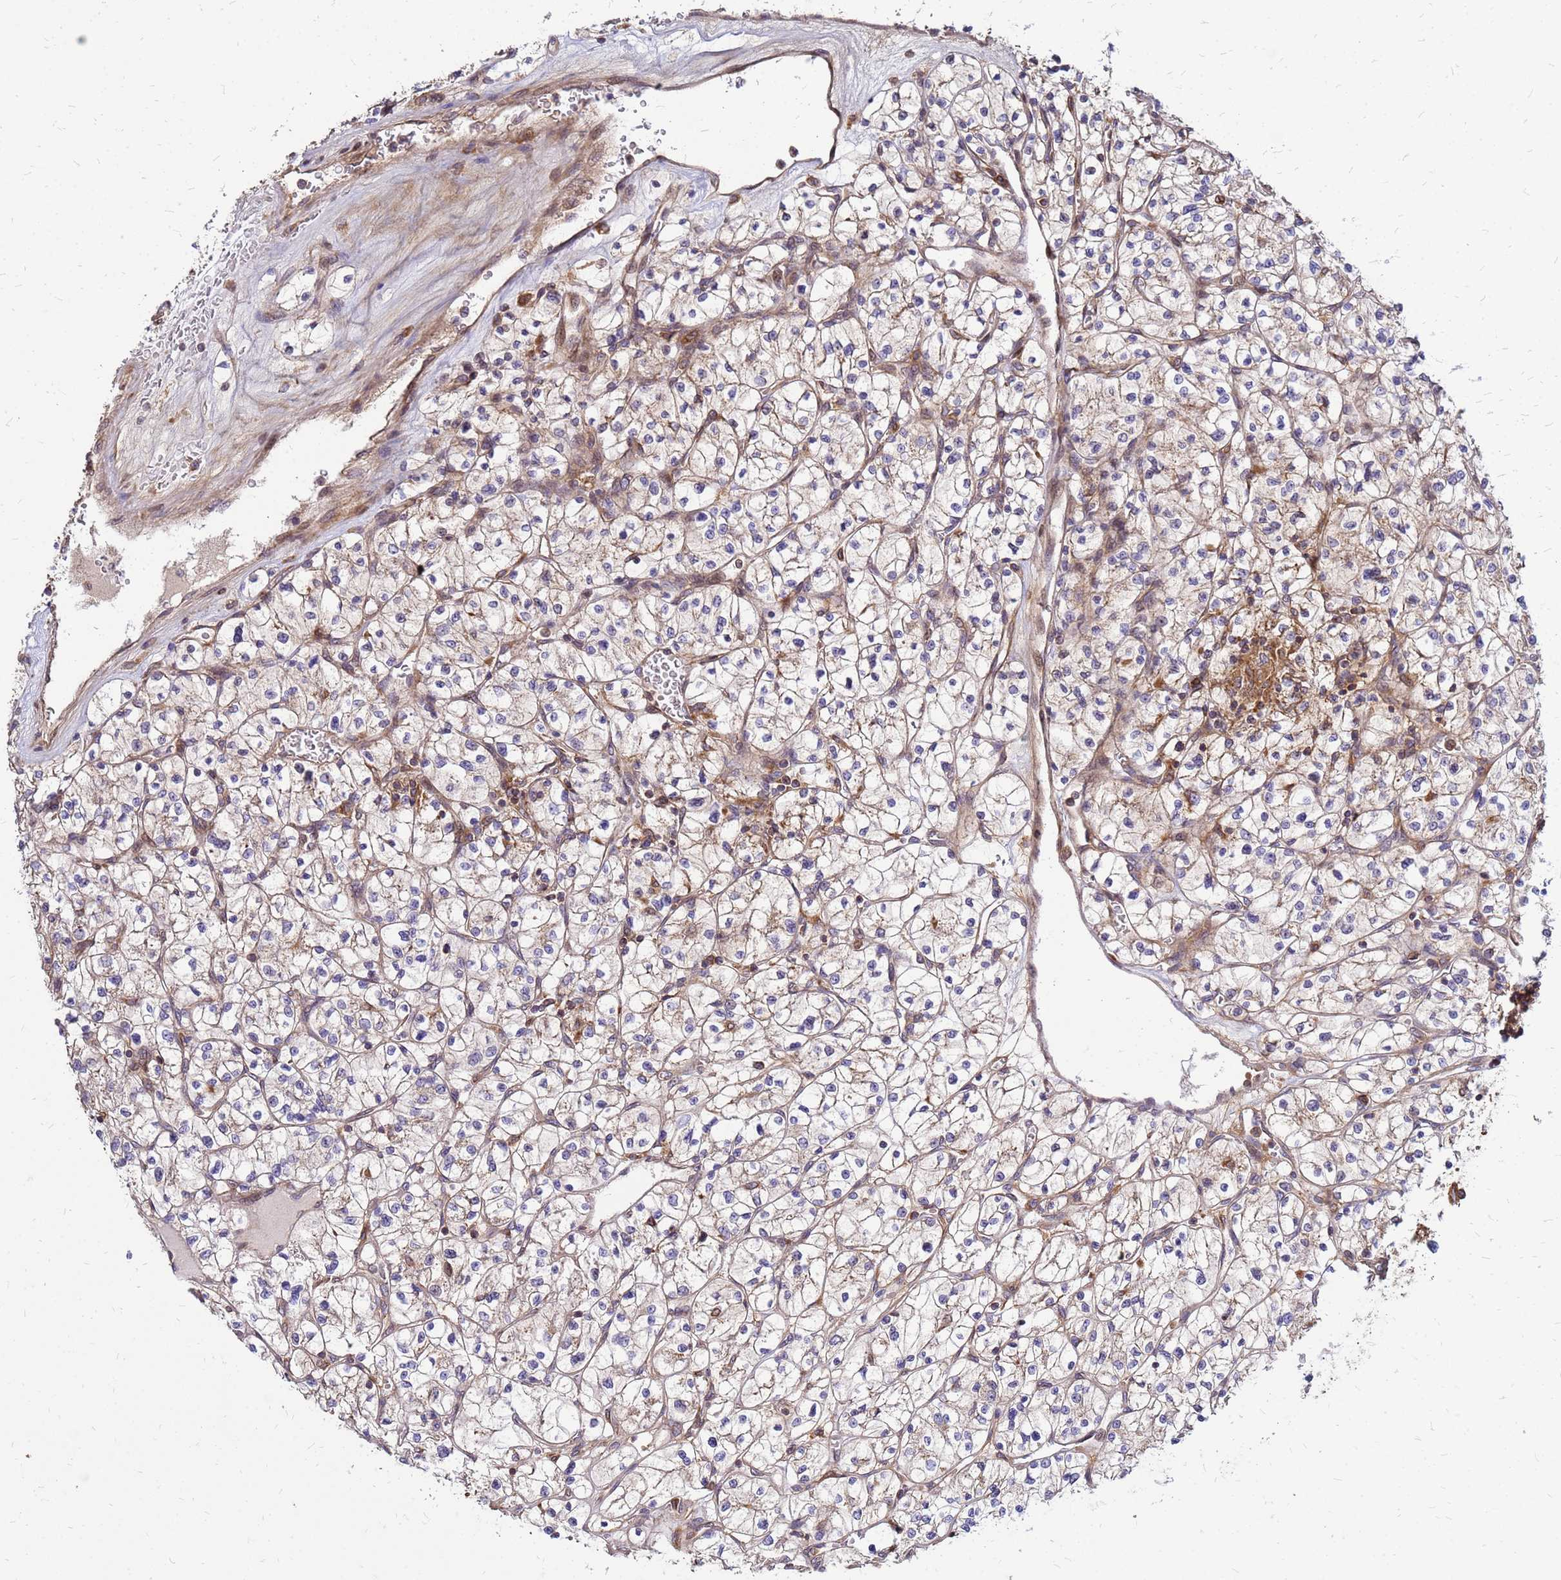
{"staining": {"intensity": "weak", "quantity": "<25%", "location": "cytoplasmic/membranous"}, "tissue": "renal cancer", "cell_type": "Tumor cells", "image_type": "cancer", "snomed": [{"axis": "morphology", "description": "Adenocarcinoma, NOS"}, {"axis": "topography", "description": "Kidney"}], "caption": "The immunohistochemistry (IHC) histopathology image has no significant expression in tumor cells of renal cancer tissue.", "gene": "CYBC1", "patient": {"sex": "female", "age": 64}}